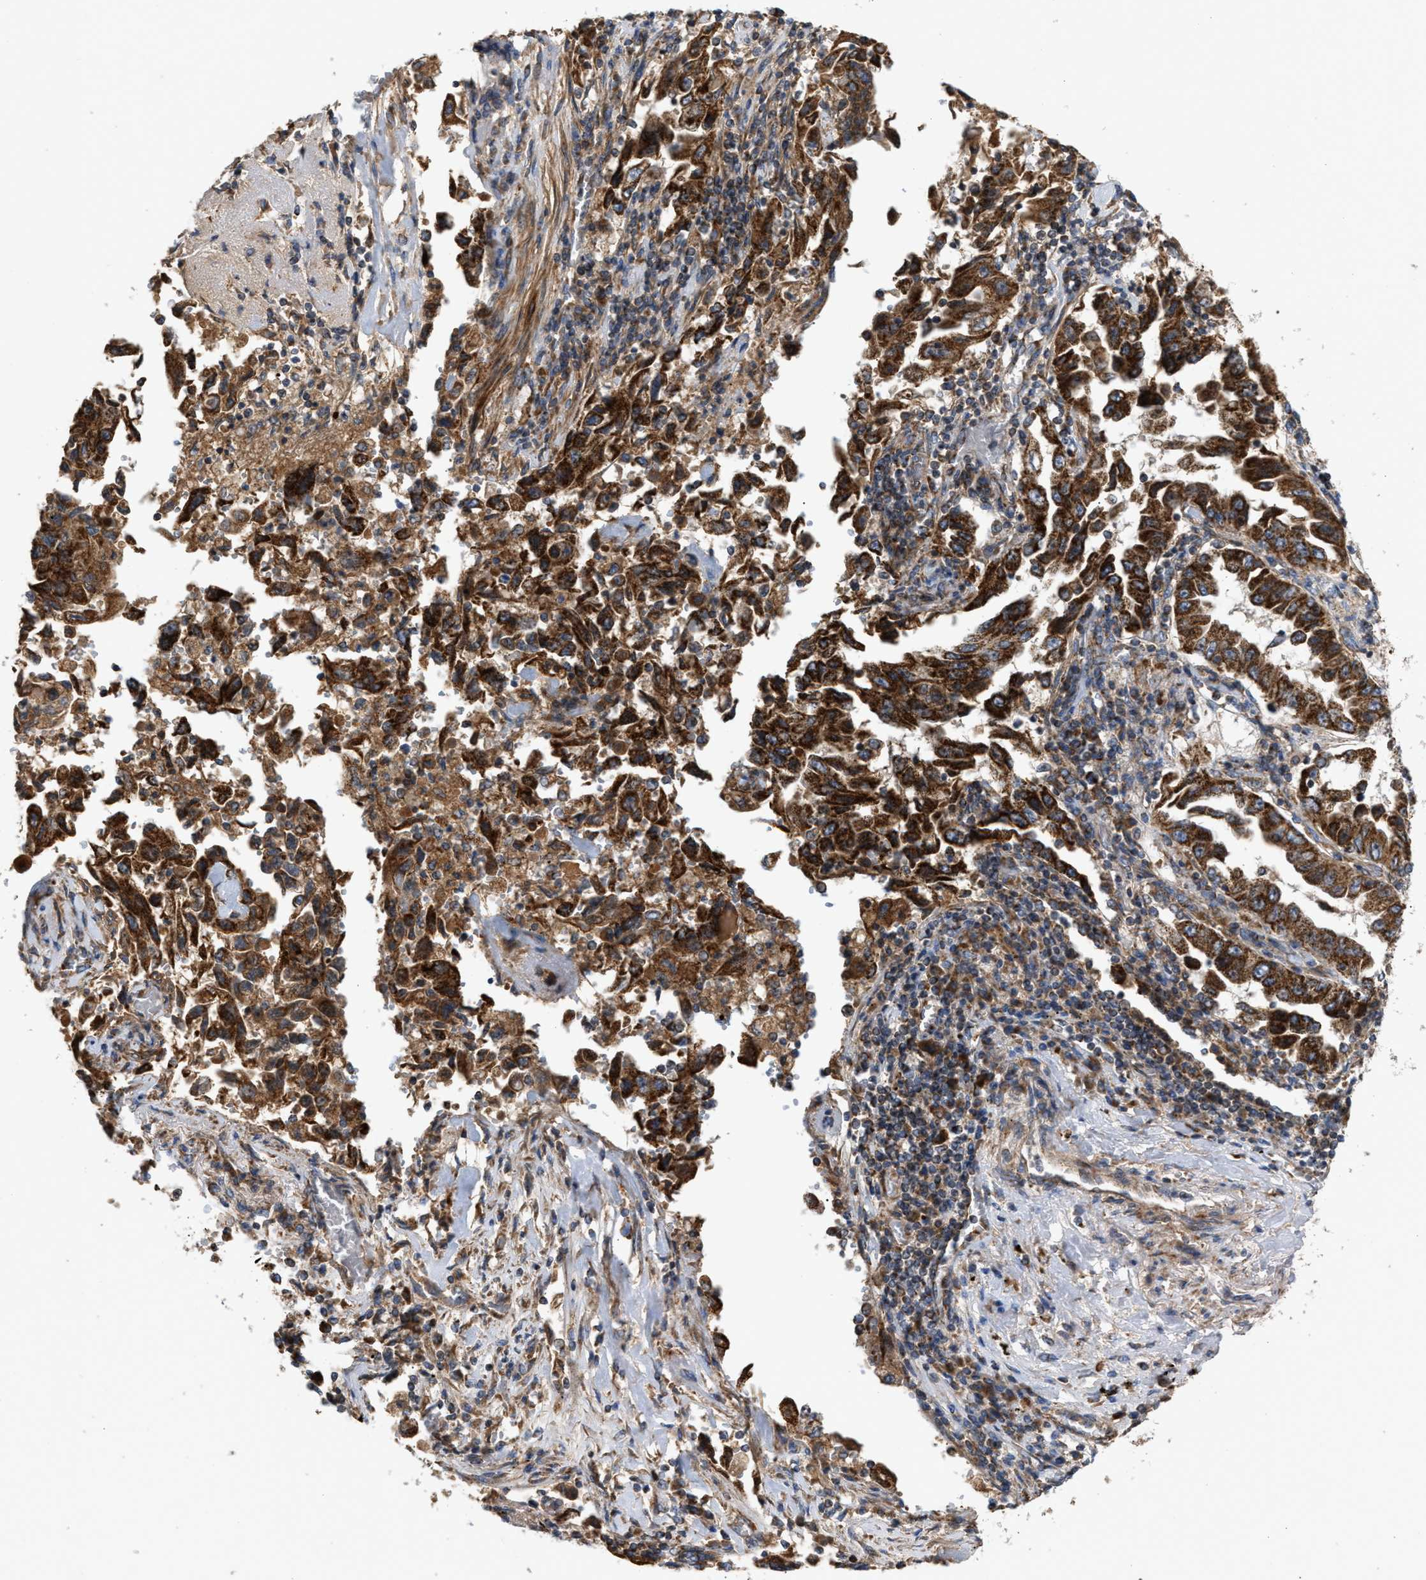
{"staining": {"intensity": "strong", "quantity": ">75%", "location": "cytoplasmic/membranous"}, "tissue": "lung cancer", "cell_type": "Tumor cells", "image_type": "cancer", "snomed": [{"axis": "morphology", "description": "Adenocarcinoma, NOS"}, {"axis": "topography", "description": "Lung"}], "caption": "Immunohistochemical staining of lung cancer shows strong cytoplasmic/membranous protein positivity in about >75% of tumor cells. The staining is performed using DAB (3,3'-diaminobenzidine) brown chromogen to label protein expression. The nuclei are counter-stained blue using hematoxylin.", "gene": "TACO1", "patient": {"sex": "female", "age": 51}}